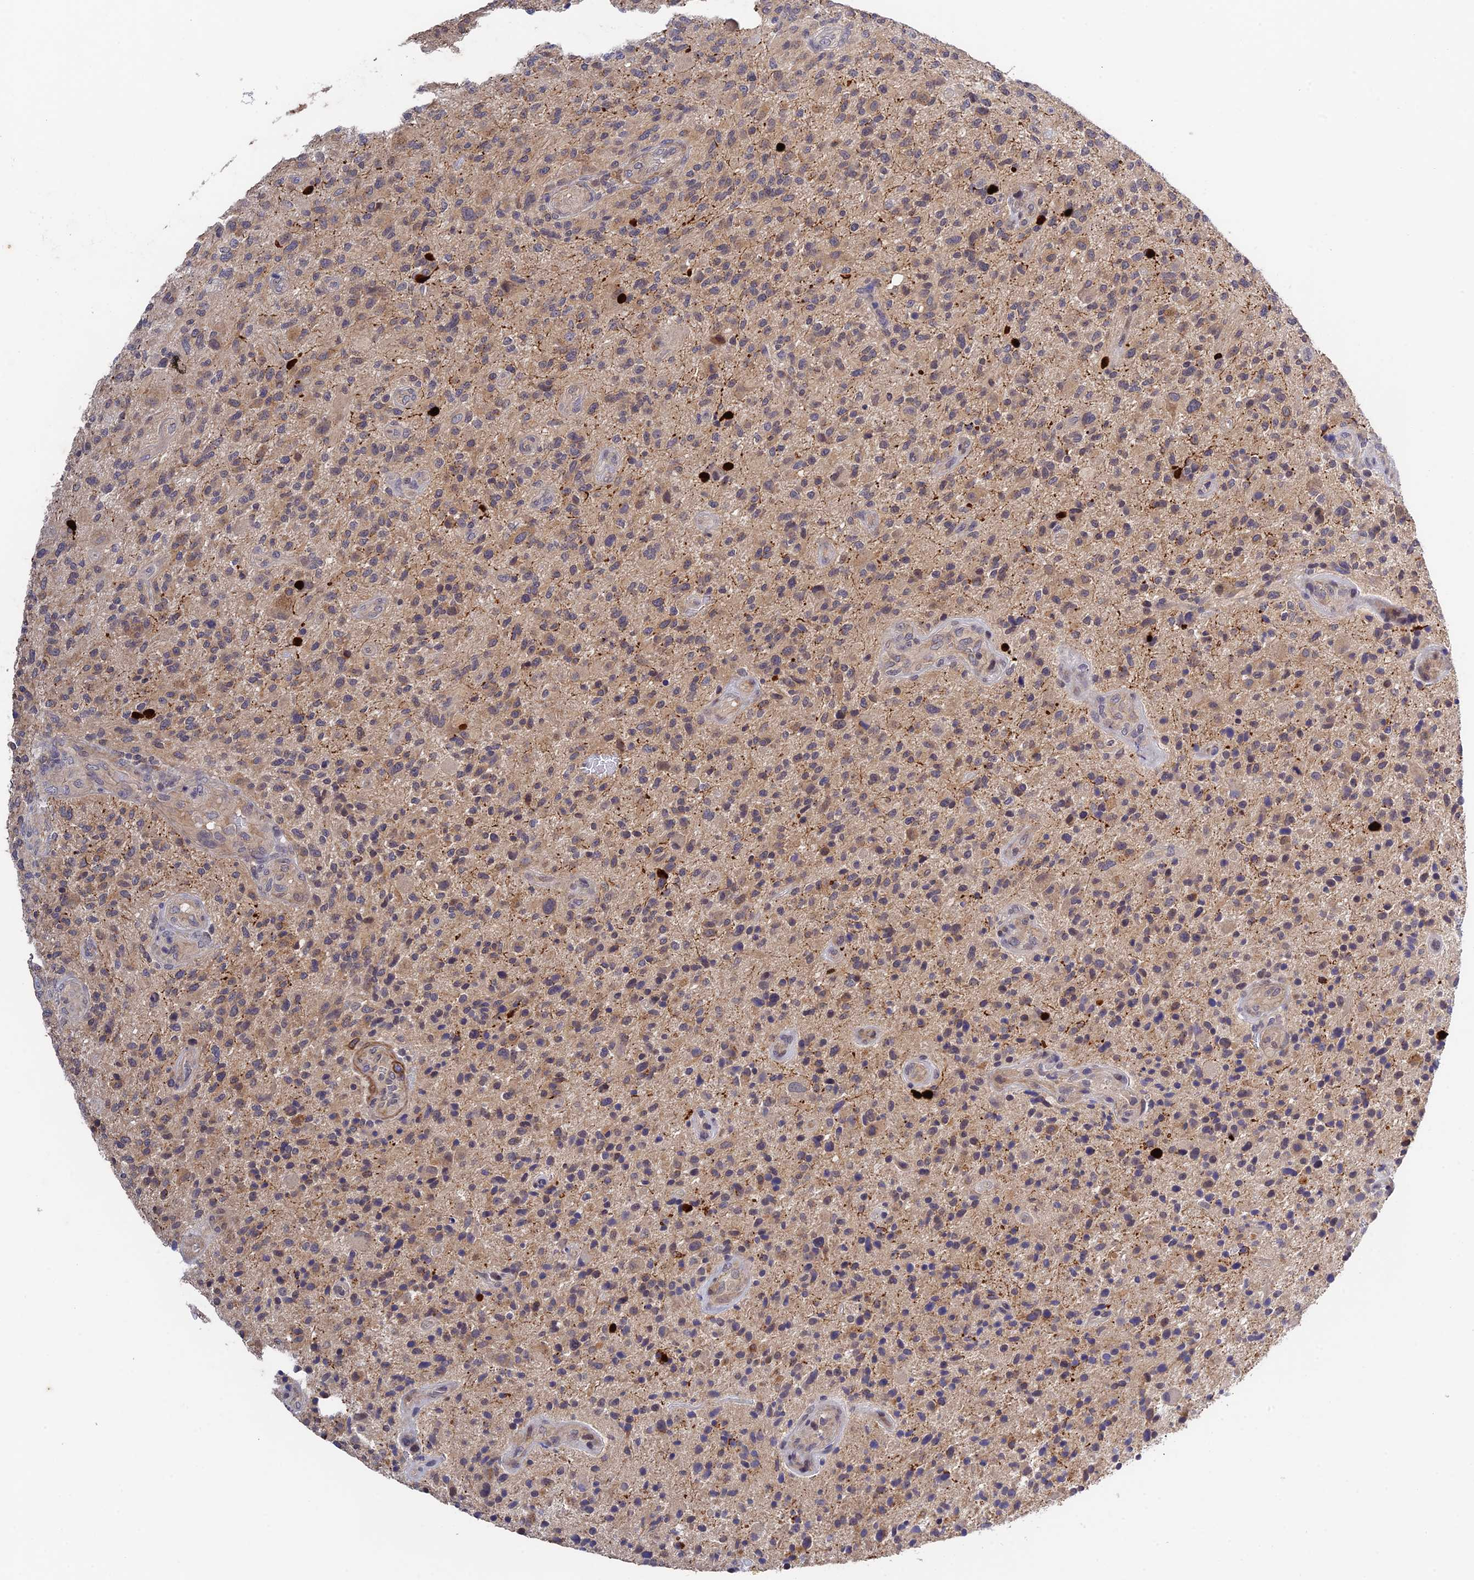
{"staining": {"intensity": "weak", "quantity": "<25%", "location": "cytoplasmic/membranous"}, "tissue": "glioma", "cell_type": "Tumor cells", "image_type": "cancer", "snomed": [{"axis": "morphology", "description": "Glioma, malignant, High grade"}, {"axis": "topography", "description": "Brain"}], "caption": "Tumor cells are negative for brown protein staining in high-grade glioma (malignant). The staining was performed using DAB (3,3'-diaminobenzidine) to visualize the protein expression in brown, while the nuclei were stained in blue with hematoxylin (Magnification: 20x).", "gene": "CWH43", "patient": {"sex": "male", "age": 47}}